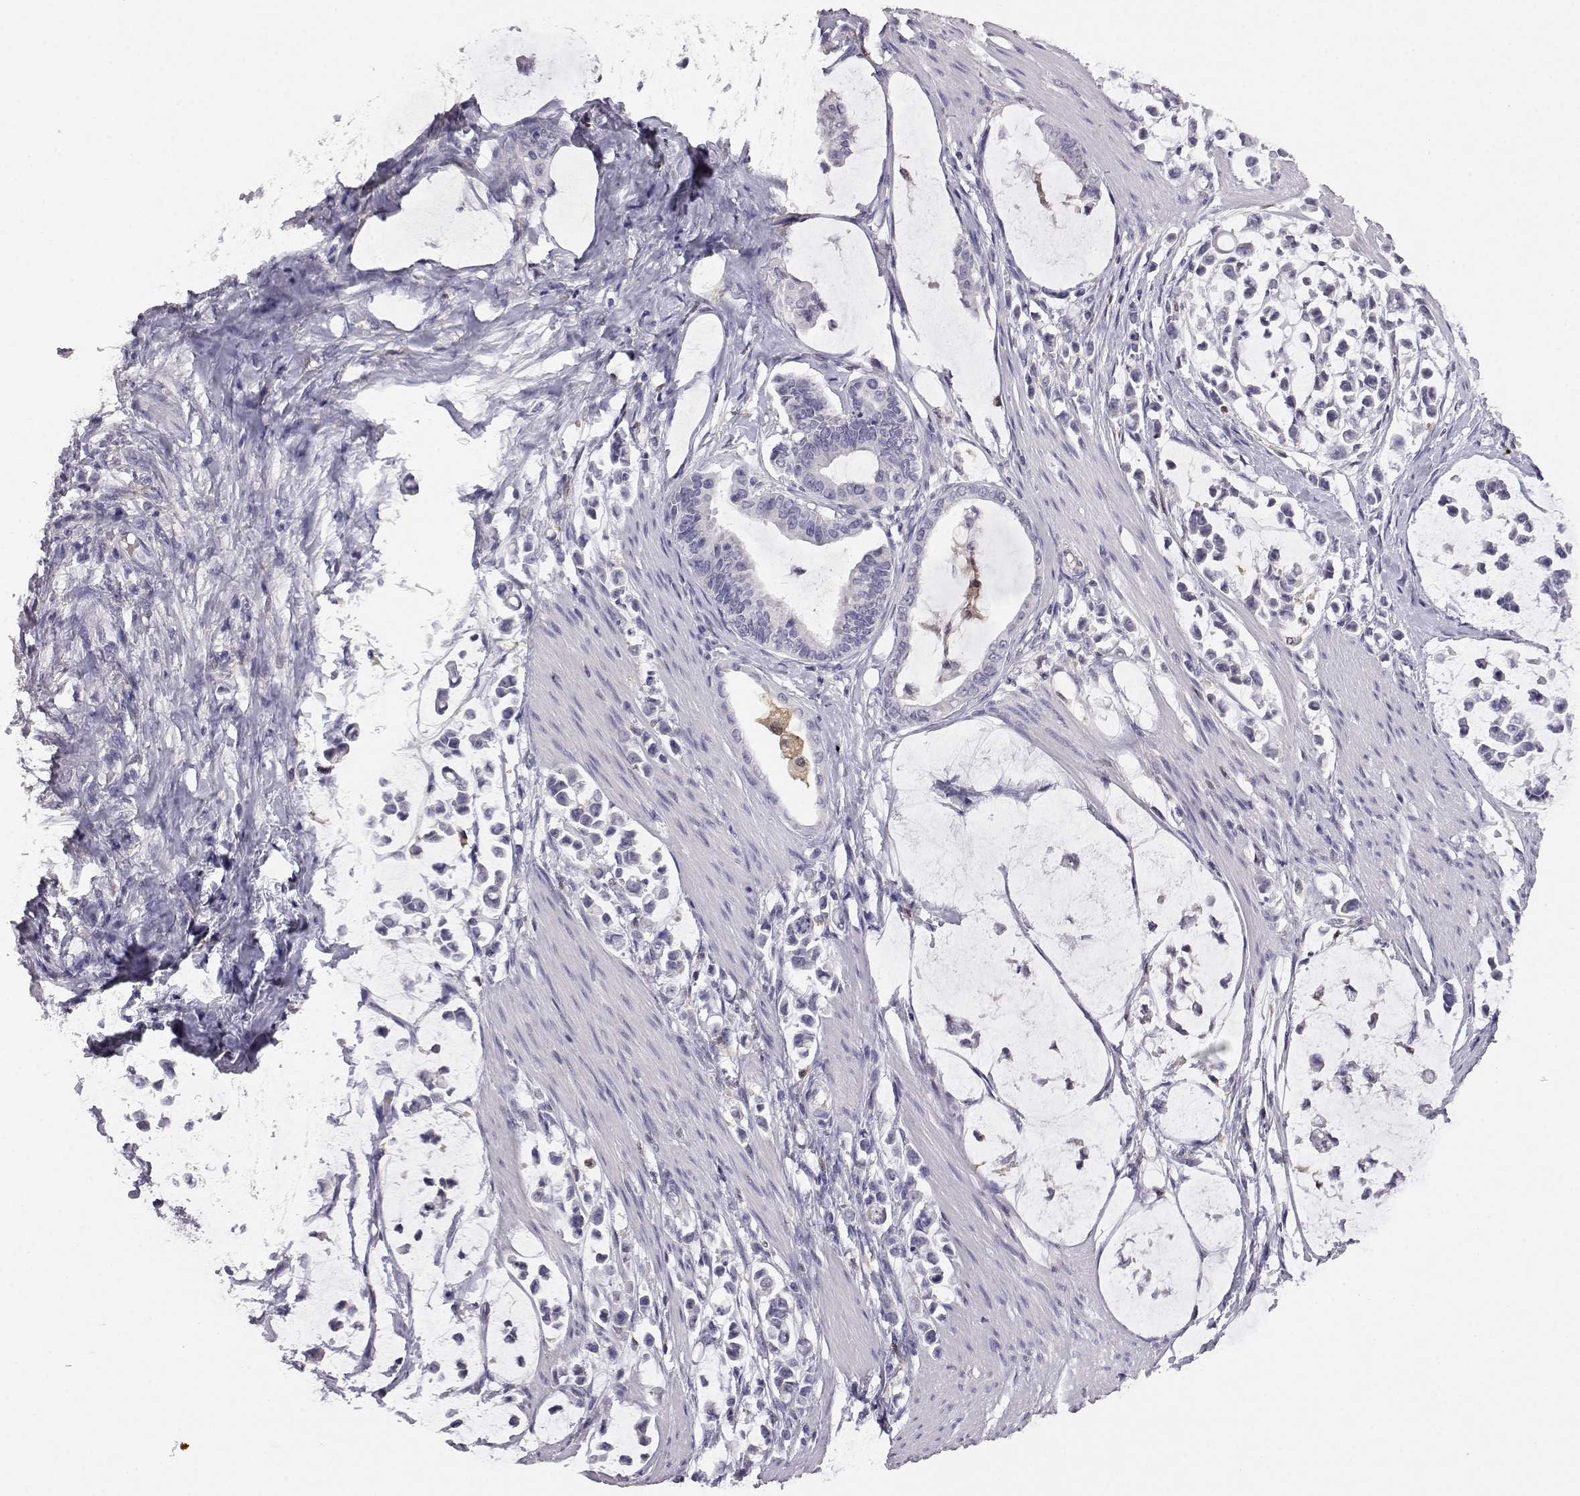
{"staining": {"intensity": "negative", "quantity": "none", "location": "none"}, "tissue": "stomach cancer", "cell_type": "Tumor cells", "image_type": "cancer", "snomed": [{"axis": "morphology", "description": "Adenocarcinoma, NOS"}, {"axis": "topography", "description": "Stomach"}], "caption": "Immunohistochemistry (IHC) of human stomach adenocarcinoma exhibits no staining in tumor cells. Nuclei are stained in blue.", "gene": "AKR1B1", "patient": {"sex": "male", "age": 82}}